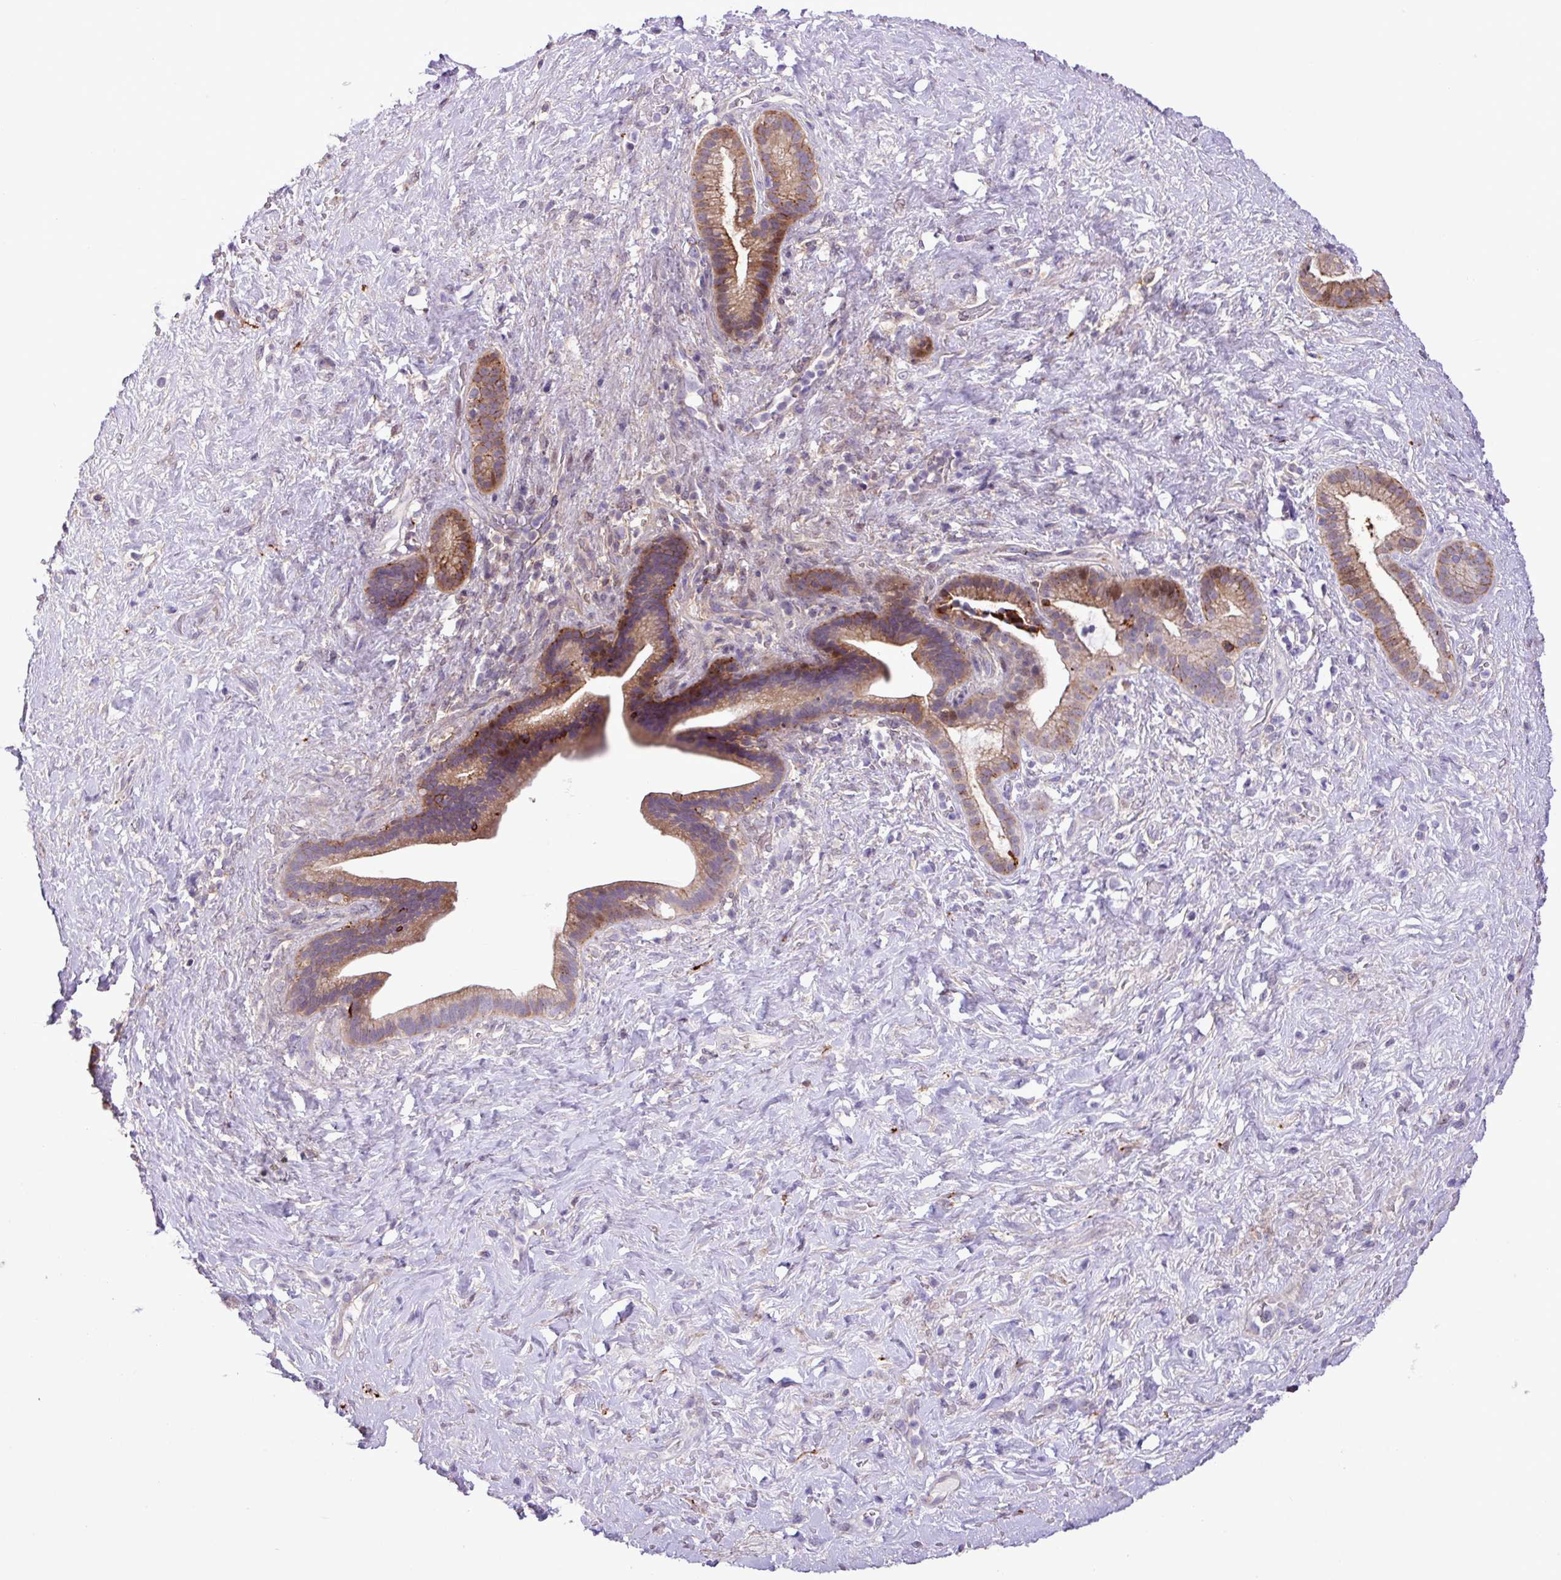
{"staining": {"intensity": "moderate", "quantity": "25%-75%", "location": "cytoplasmic/membranous"}, "tissue": "pancreatic cancer", "cell_type": "Tumor cells", "image_type": "cancer", "snomed": [{"axis": "morphology", "description": "Adenocarcinoma, NOS"}, {"axis": "topography", "description": "Pancreas"}], "caption": "A brown stain labels moderate cytoplasmic/membranous expression of a protein in adenocarcinoma (pancreatic) tumor cells.", "gene": "RPP25L", "patient": {"sex": "male", "age": 44}}